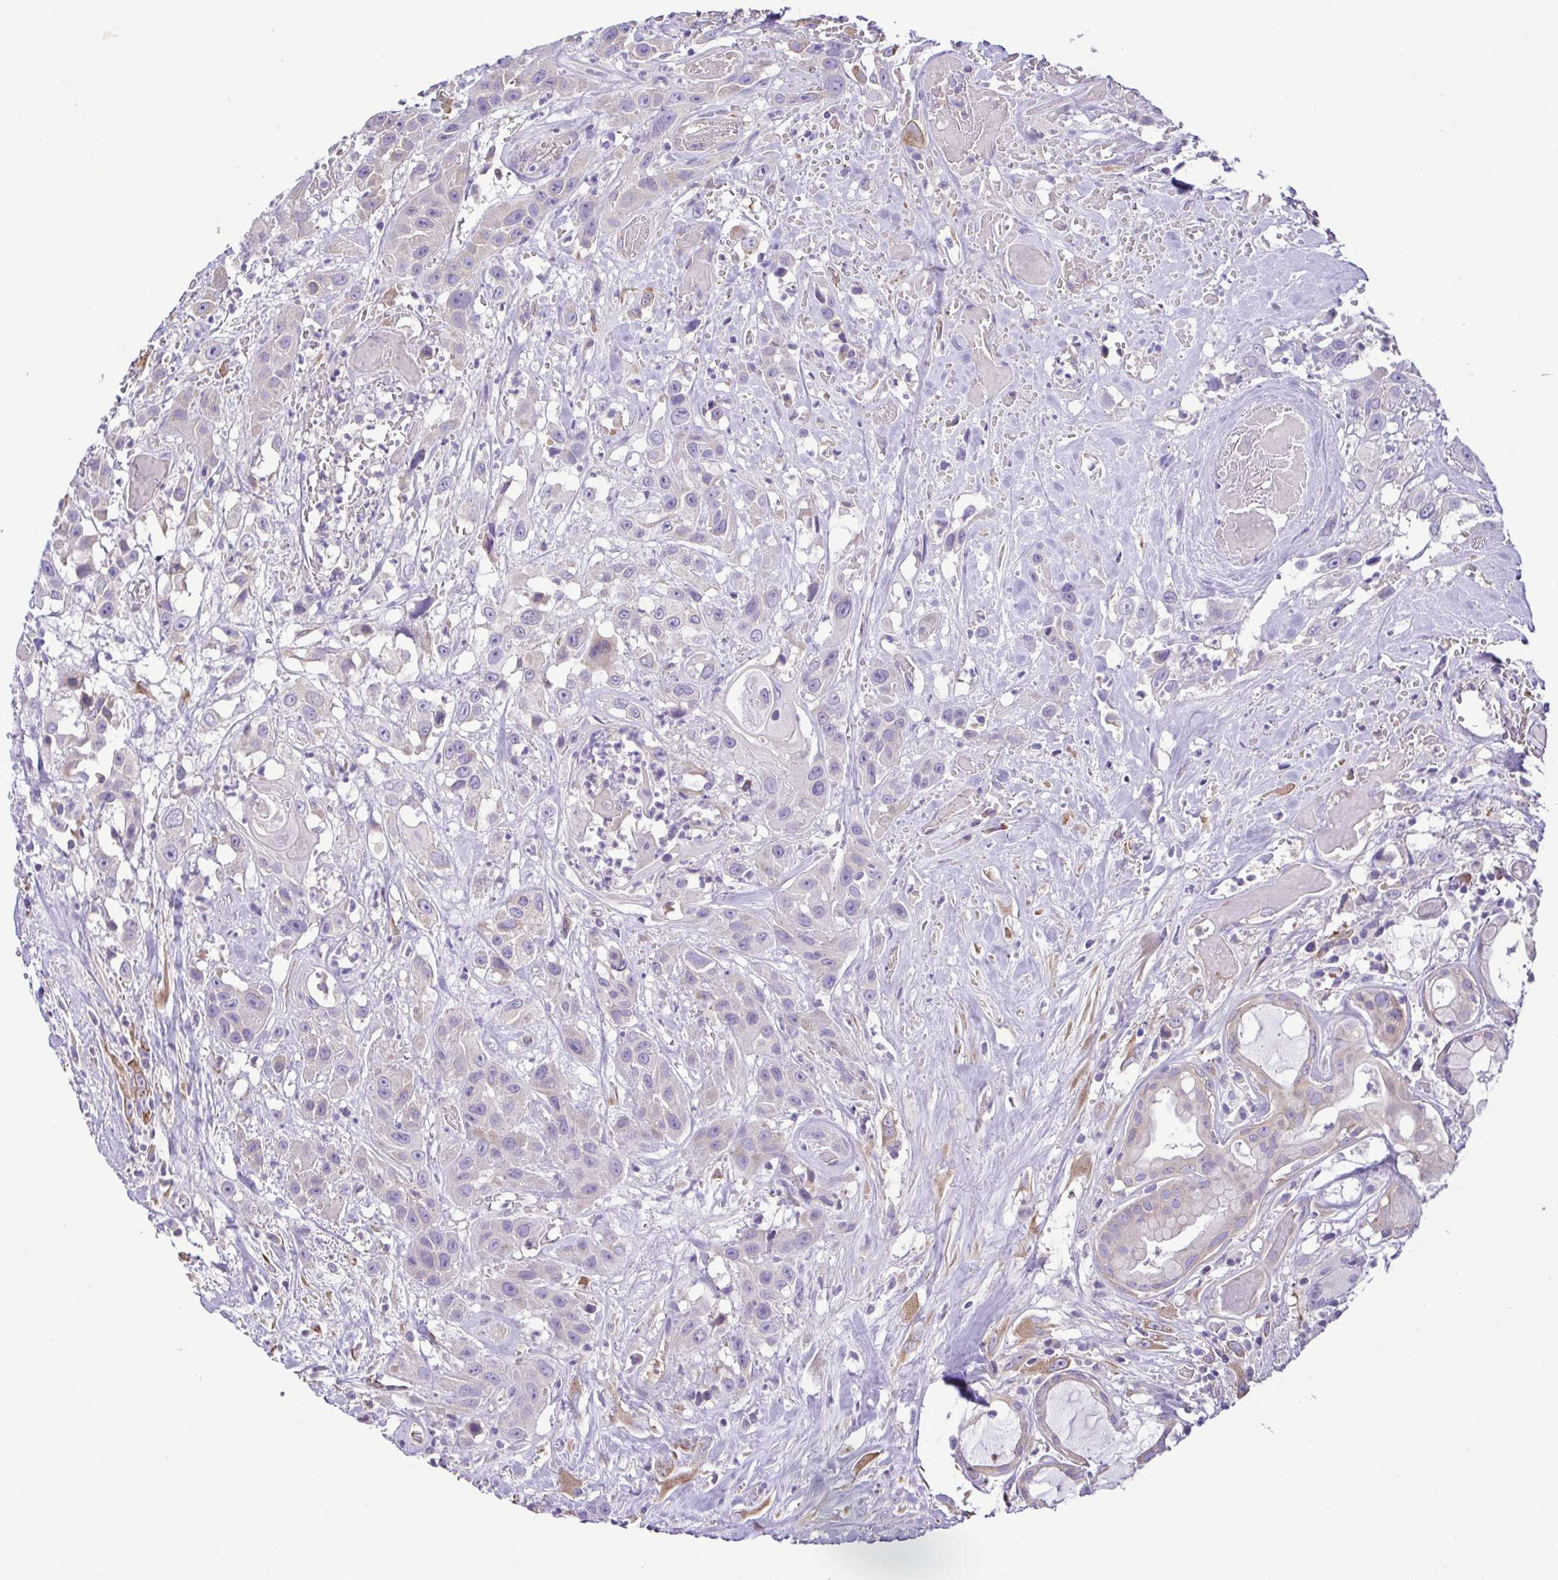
{"staining": {"intensity": "negative", "quantity": "none", "location": "none"}, "tissue": "head and neck cancer", "cell_type": "Tumor cells", "image_type": "cancer", "snomed": [{"axis": "morphology", "description": "Squamous cell carcinoma, NOS"}, {"axis": "topography", "description": "Head-Neck"}], "caption": "The photomicrograph exhibits no significant expression in tumor cells of squamous cell carcinoma (head and neck). Nuclei are stained in blue.", "gene": "MYL10", "patient": {"sex": "male", "age": 57}}